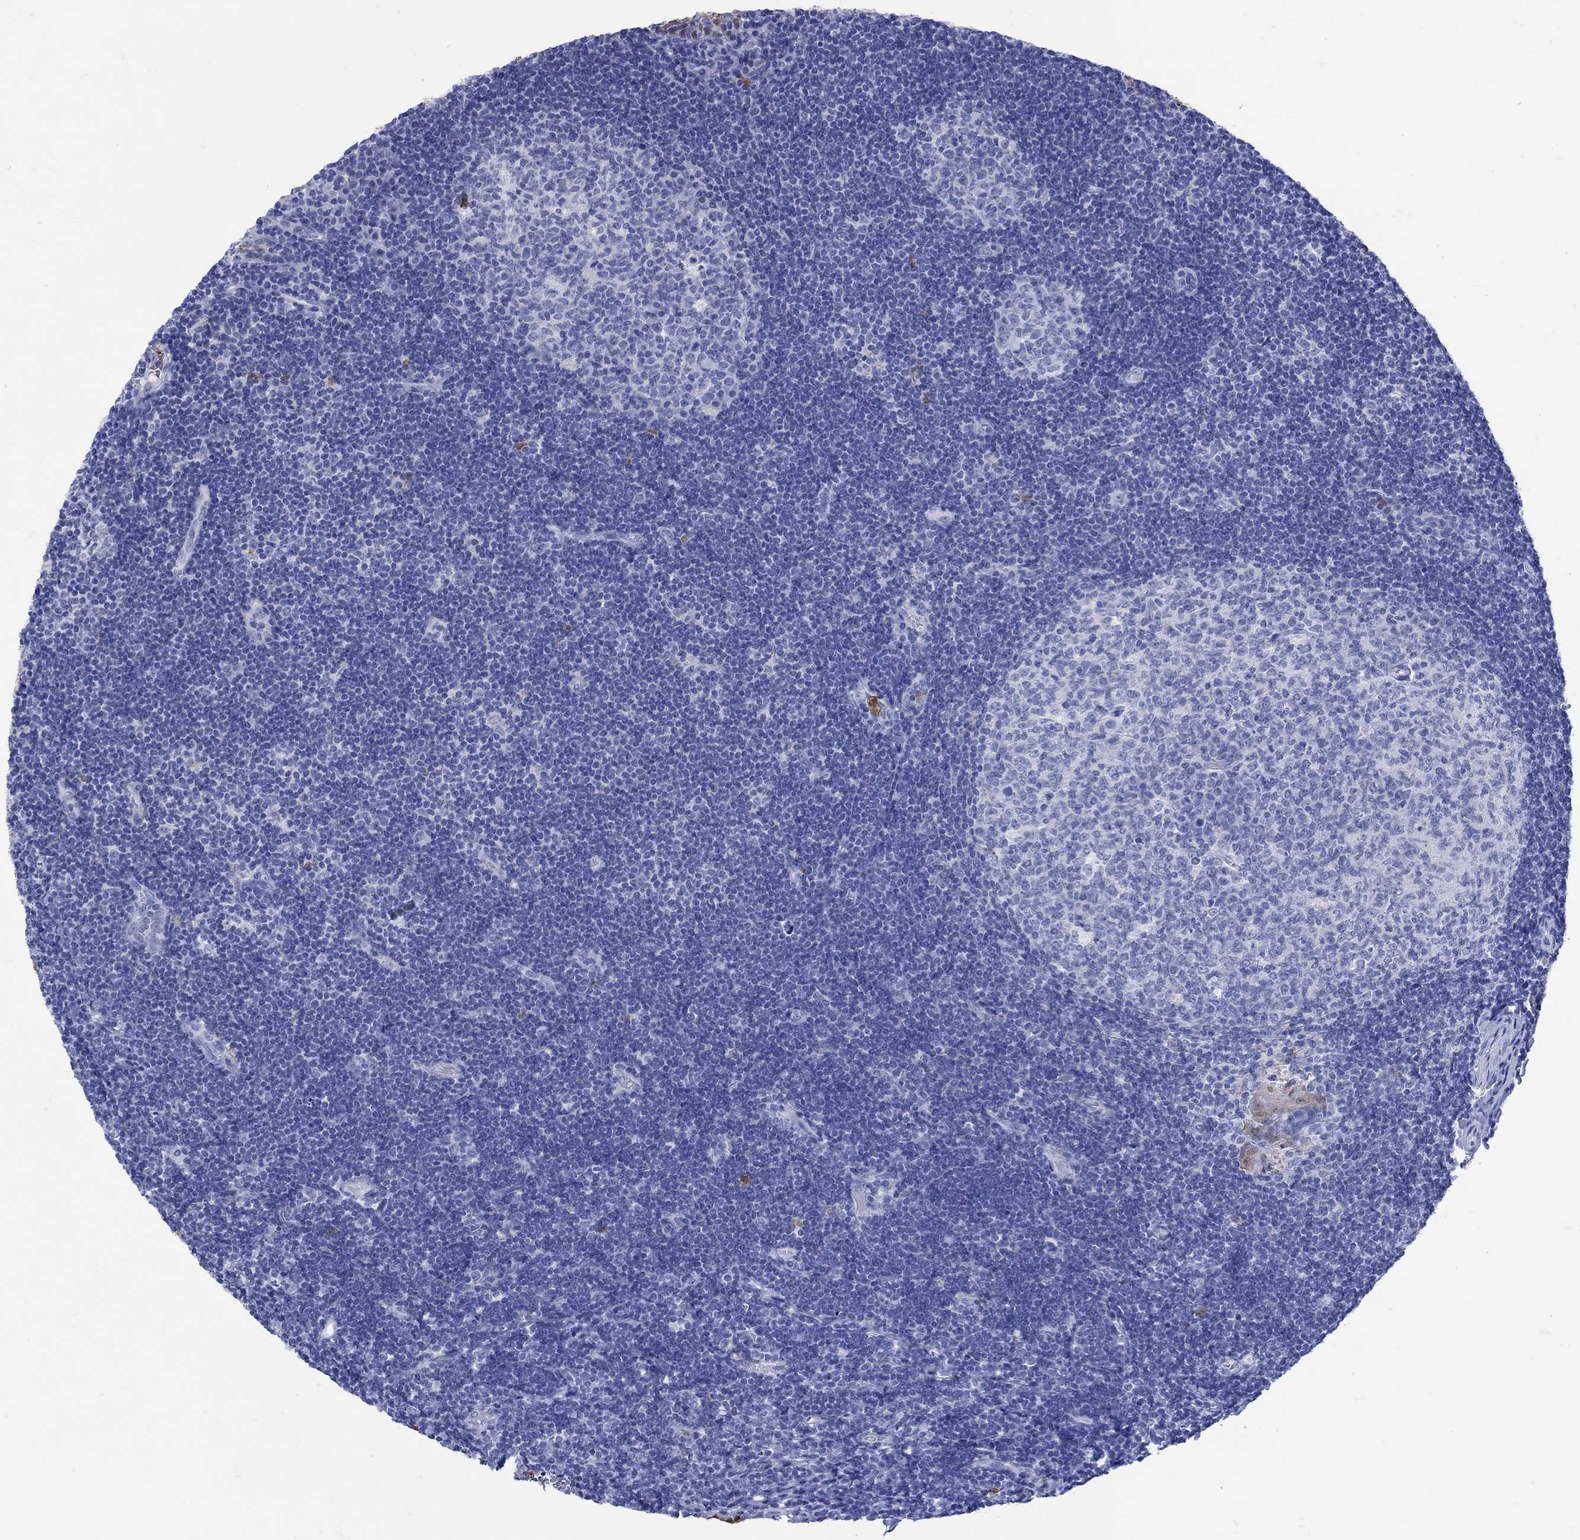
{"staining": {"intensity": "negative", "quantity": "none", "location": "none"}, "tissue": "tonsil", "cell_type": "Germinal center cells", "image_type": "normal", "snomed": [{"axis": "morphology", "description": "Normal tissue, NOS"}, {"axis": "topography", "description": "Tonsil"}], "caption": "Image shows no protein positivity in germinal center cells of unremarkable tonsil.", "gene": "LINGO3", "patient": {"sex": "female", "age": 13}}